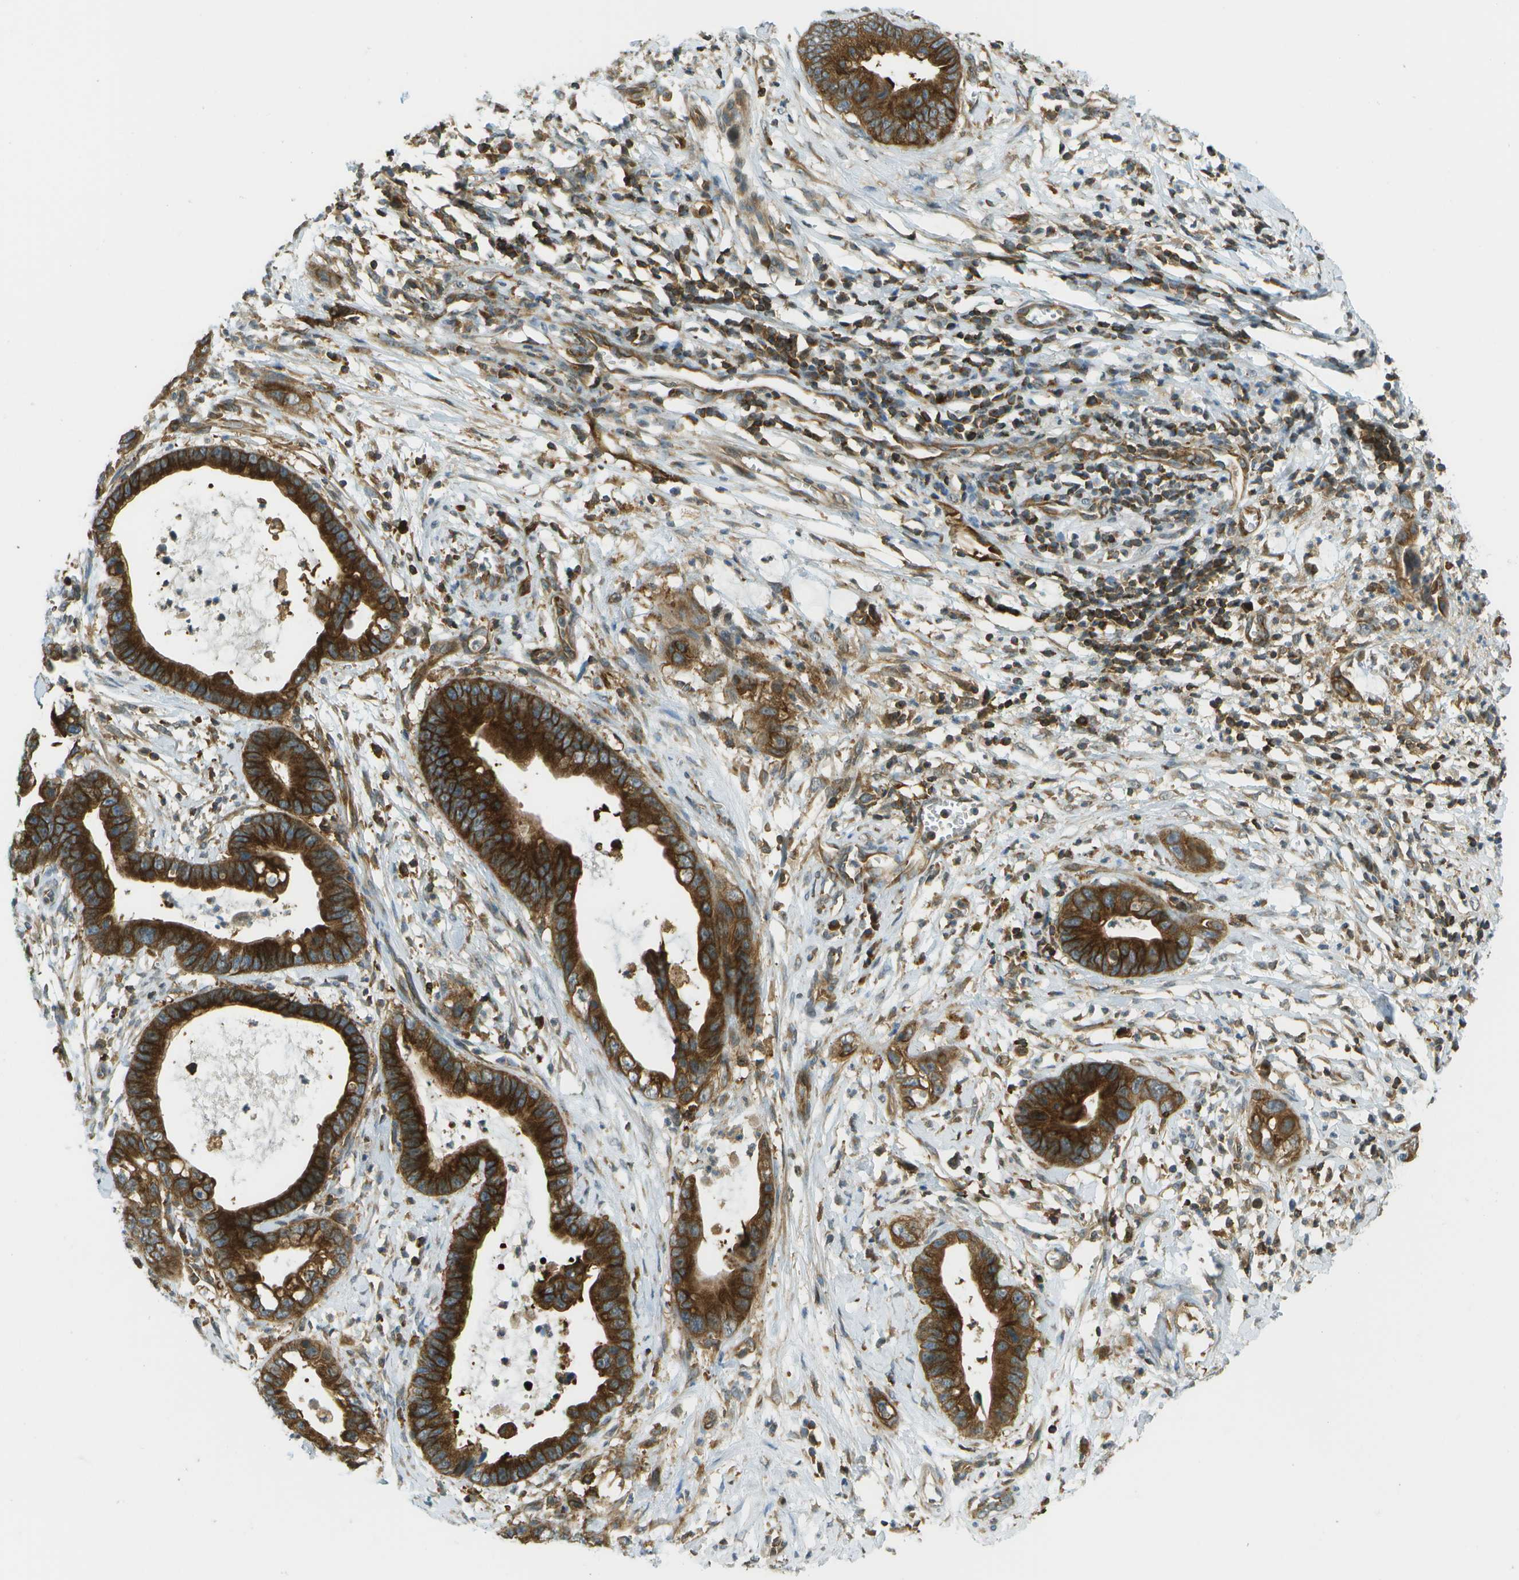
{"staining": {"intensity": "strong", "quantity": ">75%", "location": "cytoplasmic/membranous"}, "tissue": "cervical cancer", "cell_type": "Tumor cells", "image_type": "cancer", "snomed": [{"axis": "morphology", "description": "Adenocarcinoma, NOS"}, {"axis": "topography", "description": "Cervix"}], "caption": "An IHC micrograph of neoplastic tissue is shown. Protein staining in brown shows strong cytoplasmic/membranous positivity in cervical cancer (adenocarcinoma) within tumor cells.", "gene": "TMTC1", "patient": {"sex": "female", "age": 44}}